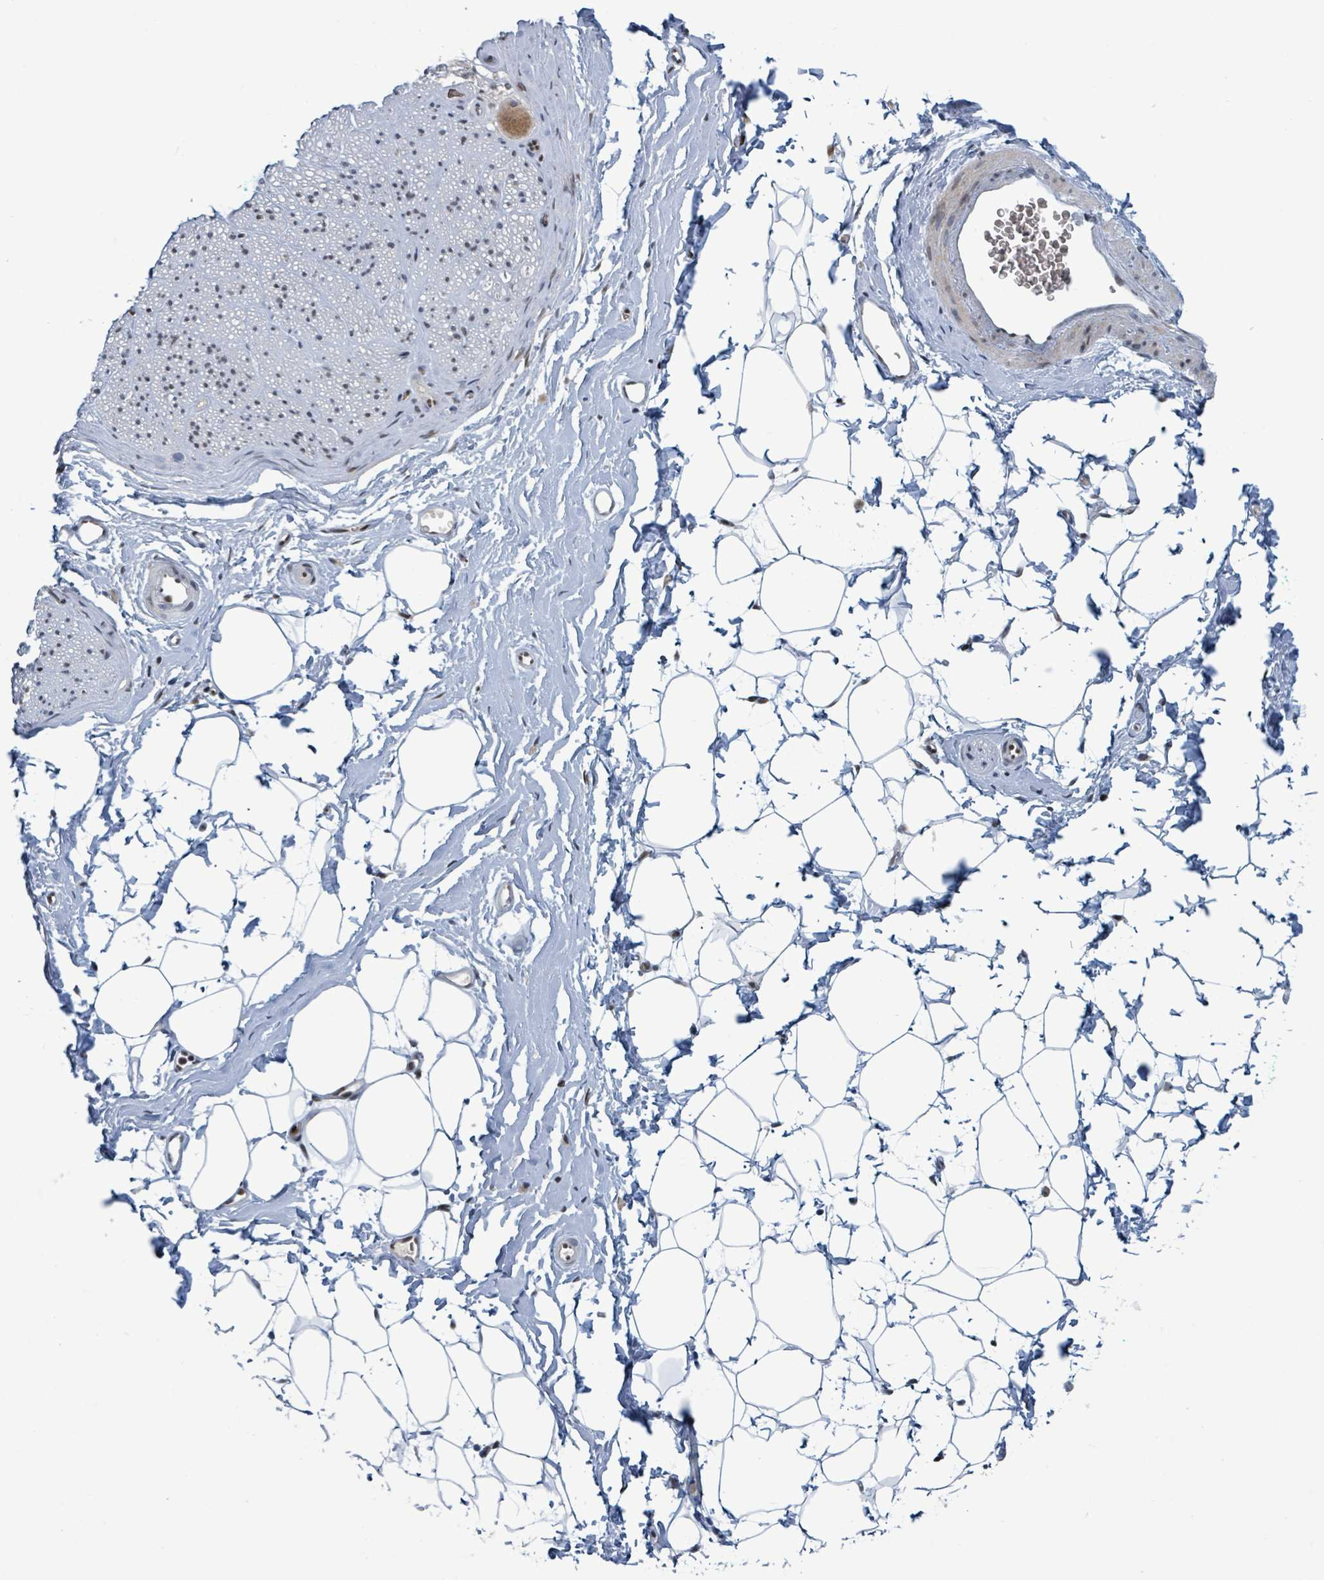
{"staining": {"intensity": "negative", "quantity": "none", "location": "none"}, "tissue": "adipose tissue", "cell_type": "Adipocytes", "image_type": "normal", "snomed": [{"axis": "morphology", "description": "Normal tissue, NOS"}, {"axis": "morphology", "description": "Adenocarcinoma, High grade"}, {"axis": "topography", "description": "Prostate"}, {"axis": "topography", "description": "Peripheral nerve tissue"}], "caption": "Protein analysis of unremarkable adipose tissue shows no significant staining in adipocytes. Brightfield microscopy of immunohistochemistry stained with DAB (3,3'-diaminobenzidine) (brown) and hematoxylin (blue), captured at high magnification.", "gene": "KLF3", "patient": {"sex": "male", "age": 68}}